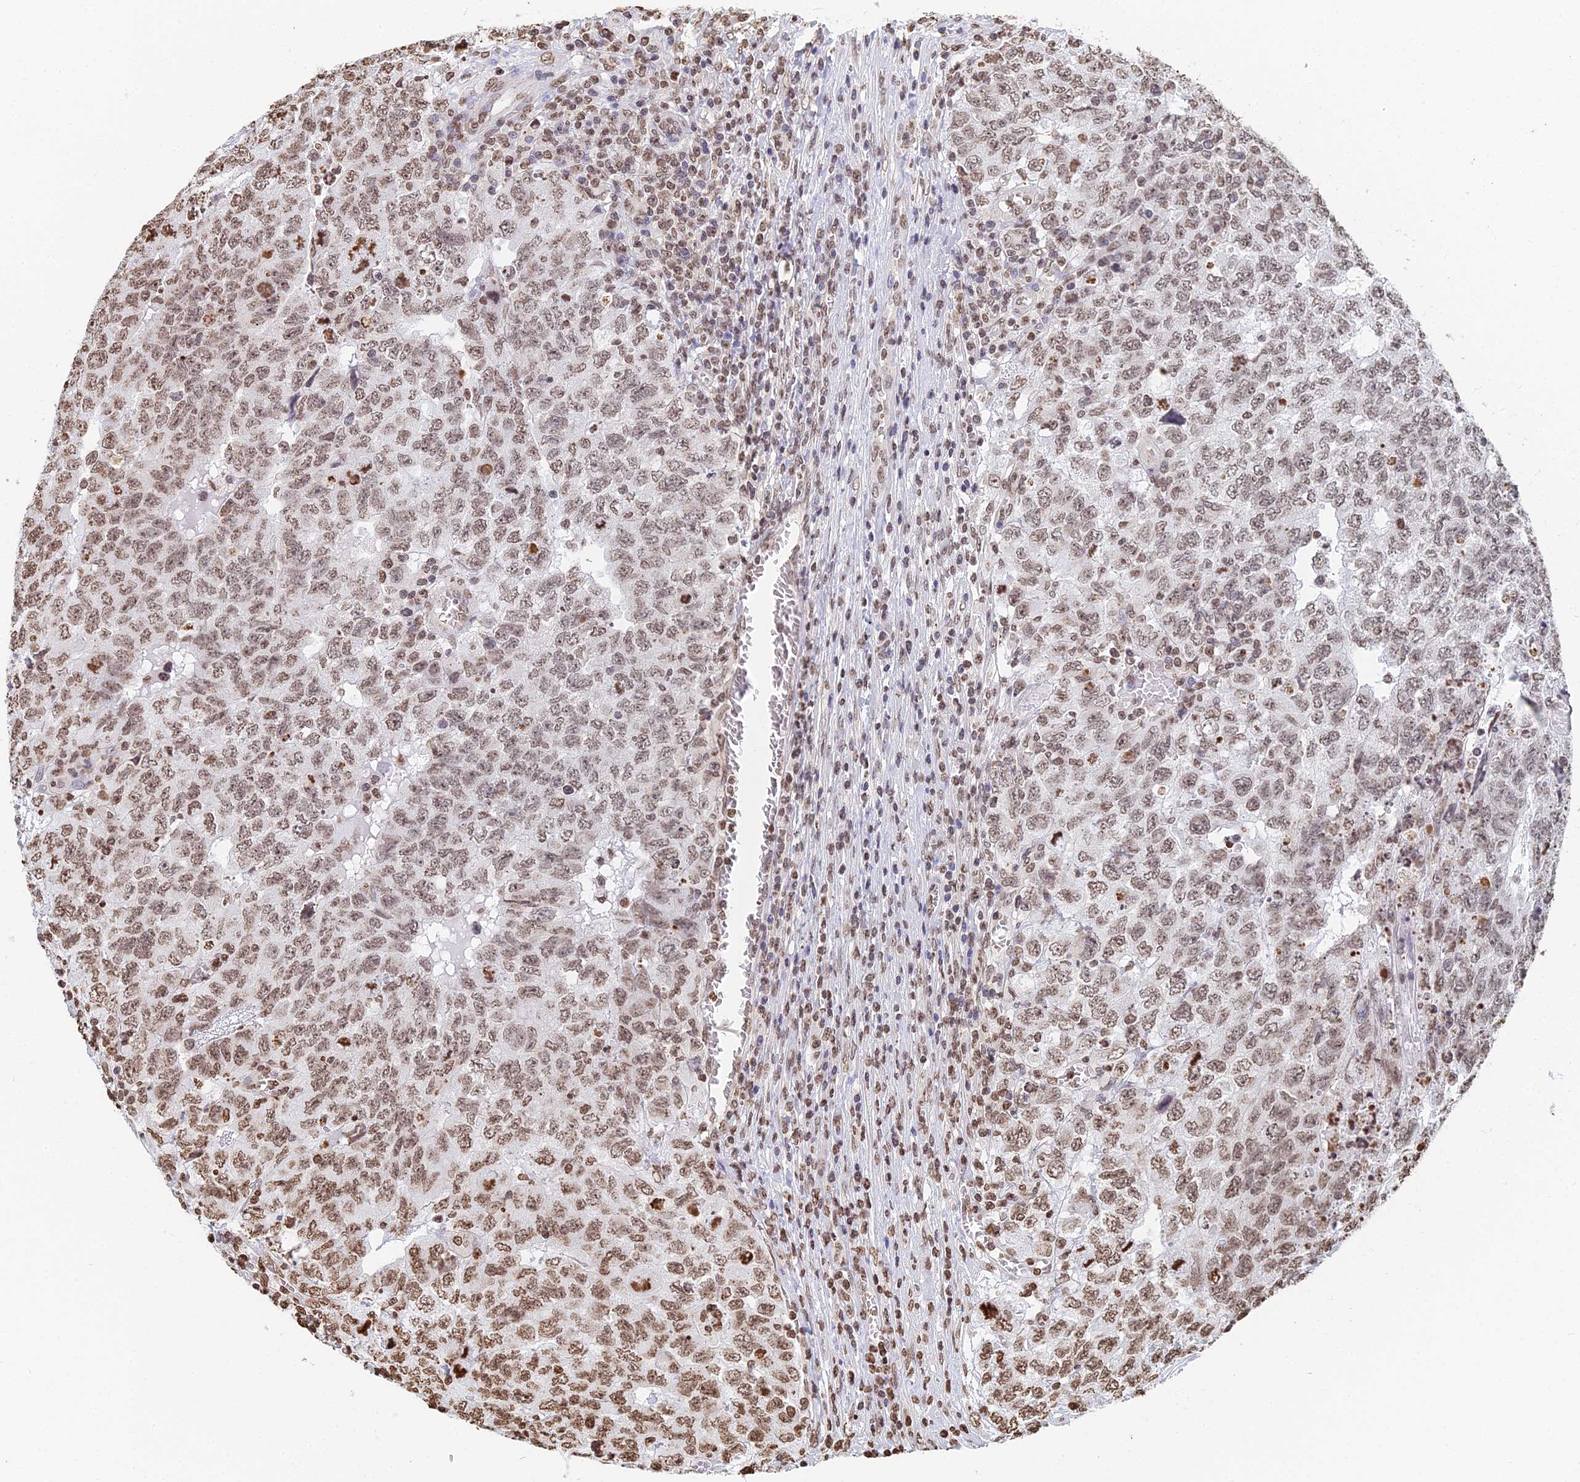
{"staining": {"intensity": "weak", "quantity": ">75%", "location": "nuclear"}, "tissue": "testis cancer", "cell_type": "Tumor cells", "image_type": "cancer", "snomed": [{"axis": "morphology", "description": "Carcinoma, Embryonal, NOS"}, {"axis": "topography", "description": "Testis"}], "caption": "Protein expression analysis of human embryonal carcinoma (testis) reveals weak nuclear positivity in approximately >75% of tumor cells. (IHC, brightfield microscopy, high magnification).", "gene": "GBP3", "patient": {"sex": "male", "age": 34}}